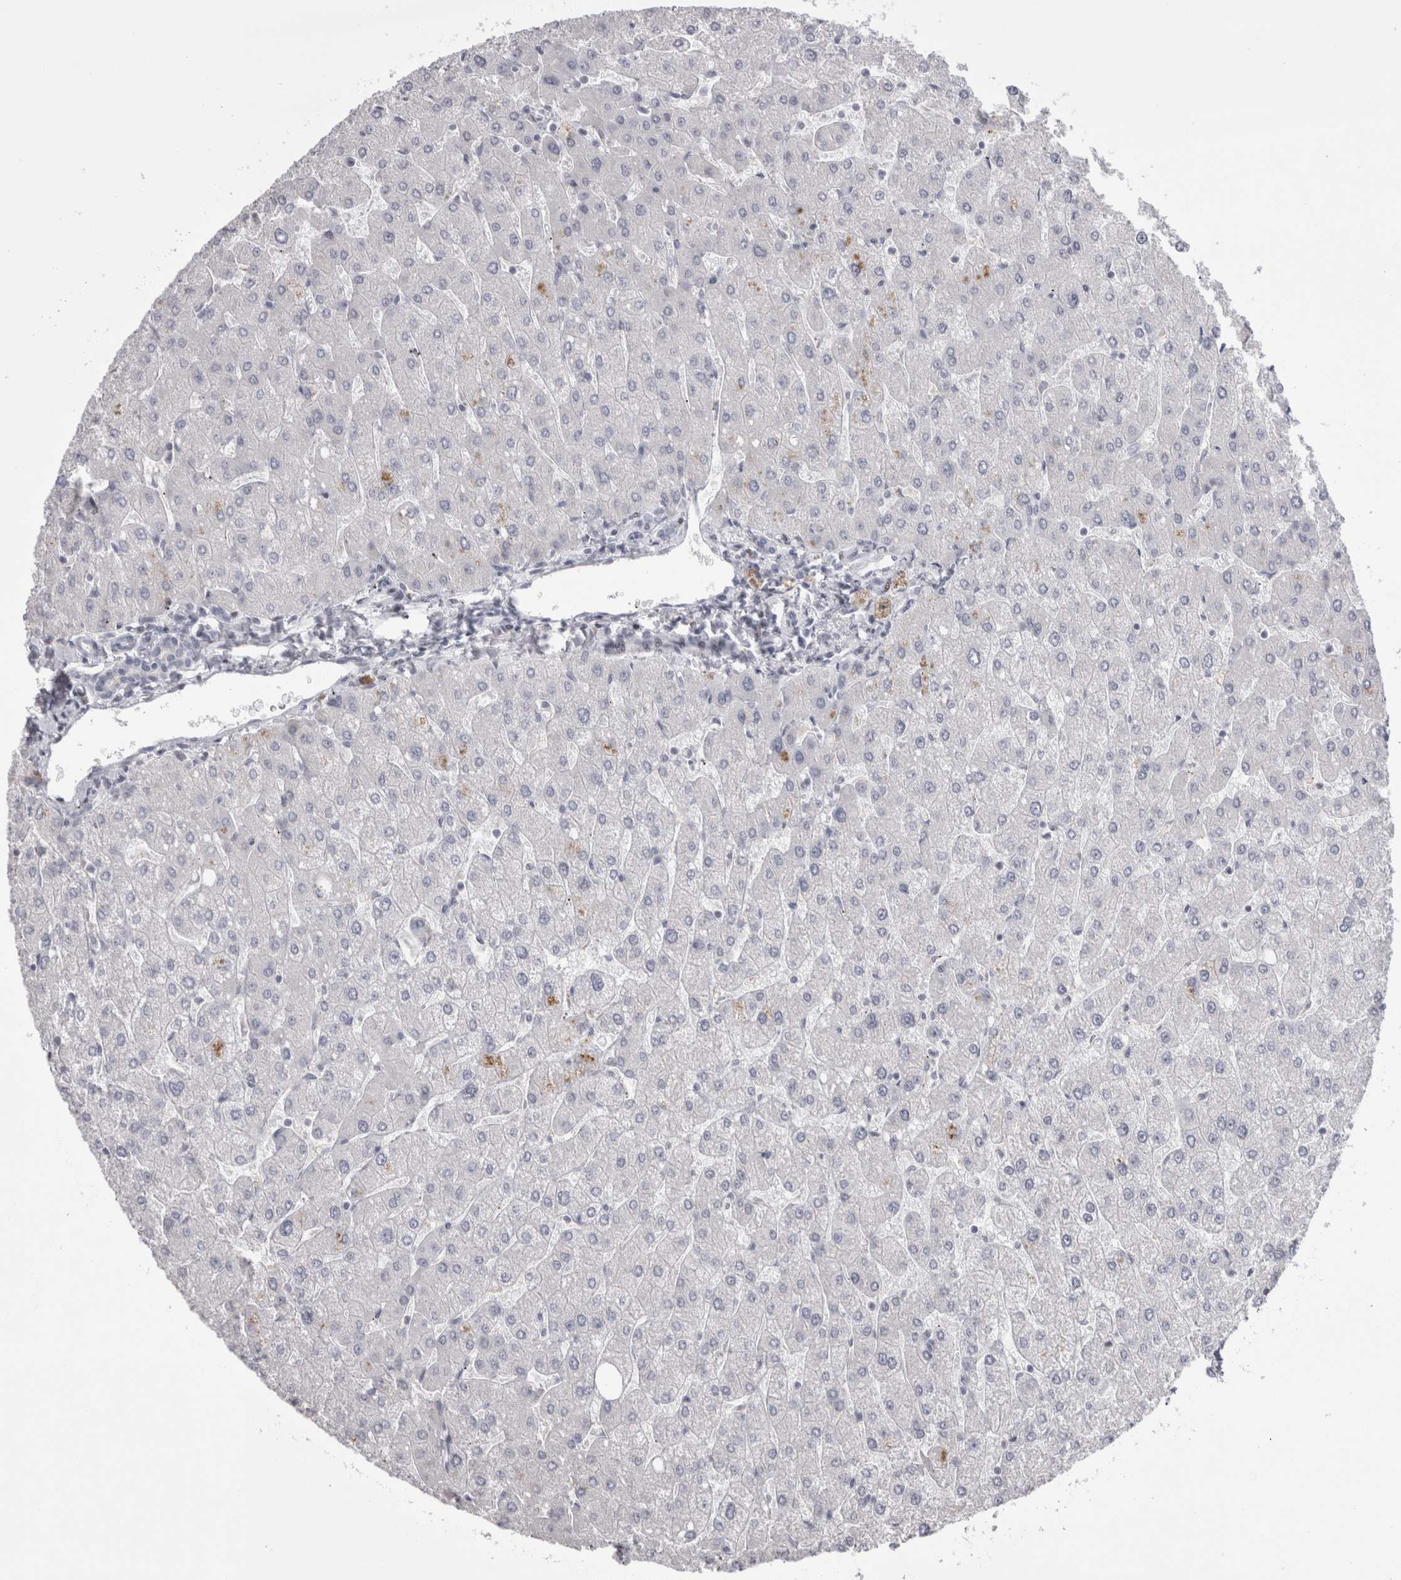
{"staining": {"intensity": "negative", "quantity": "none", "location": "none"}, "tissue": "liver", "cell_type": "Cholangiocytes", "image_type": "normal", "snomed": [{"axis": "morphology", "description": "Normal tissue, NOS"}, {"axis": "topography", "description": "Liver"}], "caption": "This is an immunohistochemistry micrograph of benign liver. There is no positivity in cholangiocytes.", "gene": "FNDC8", "patient": {"sex": "male", "age": 55}}